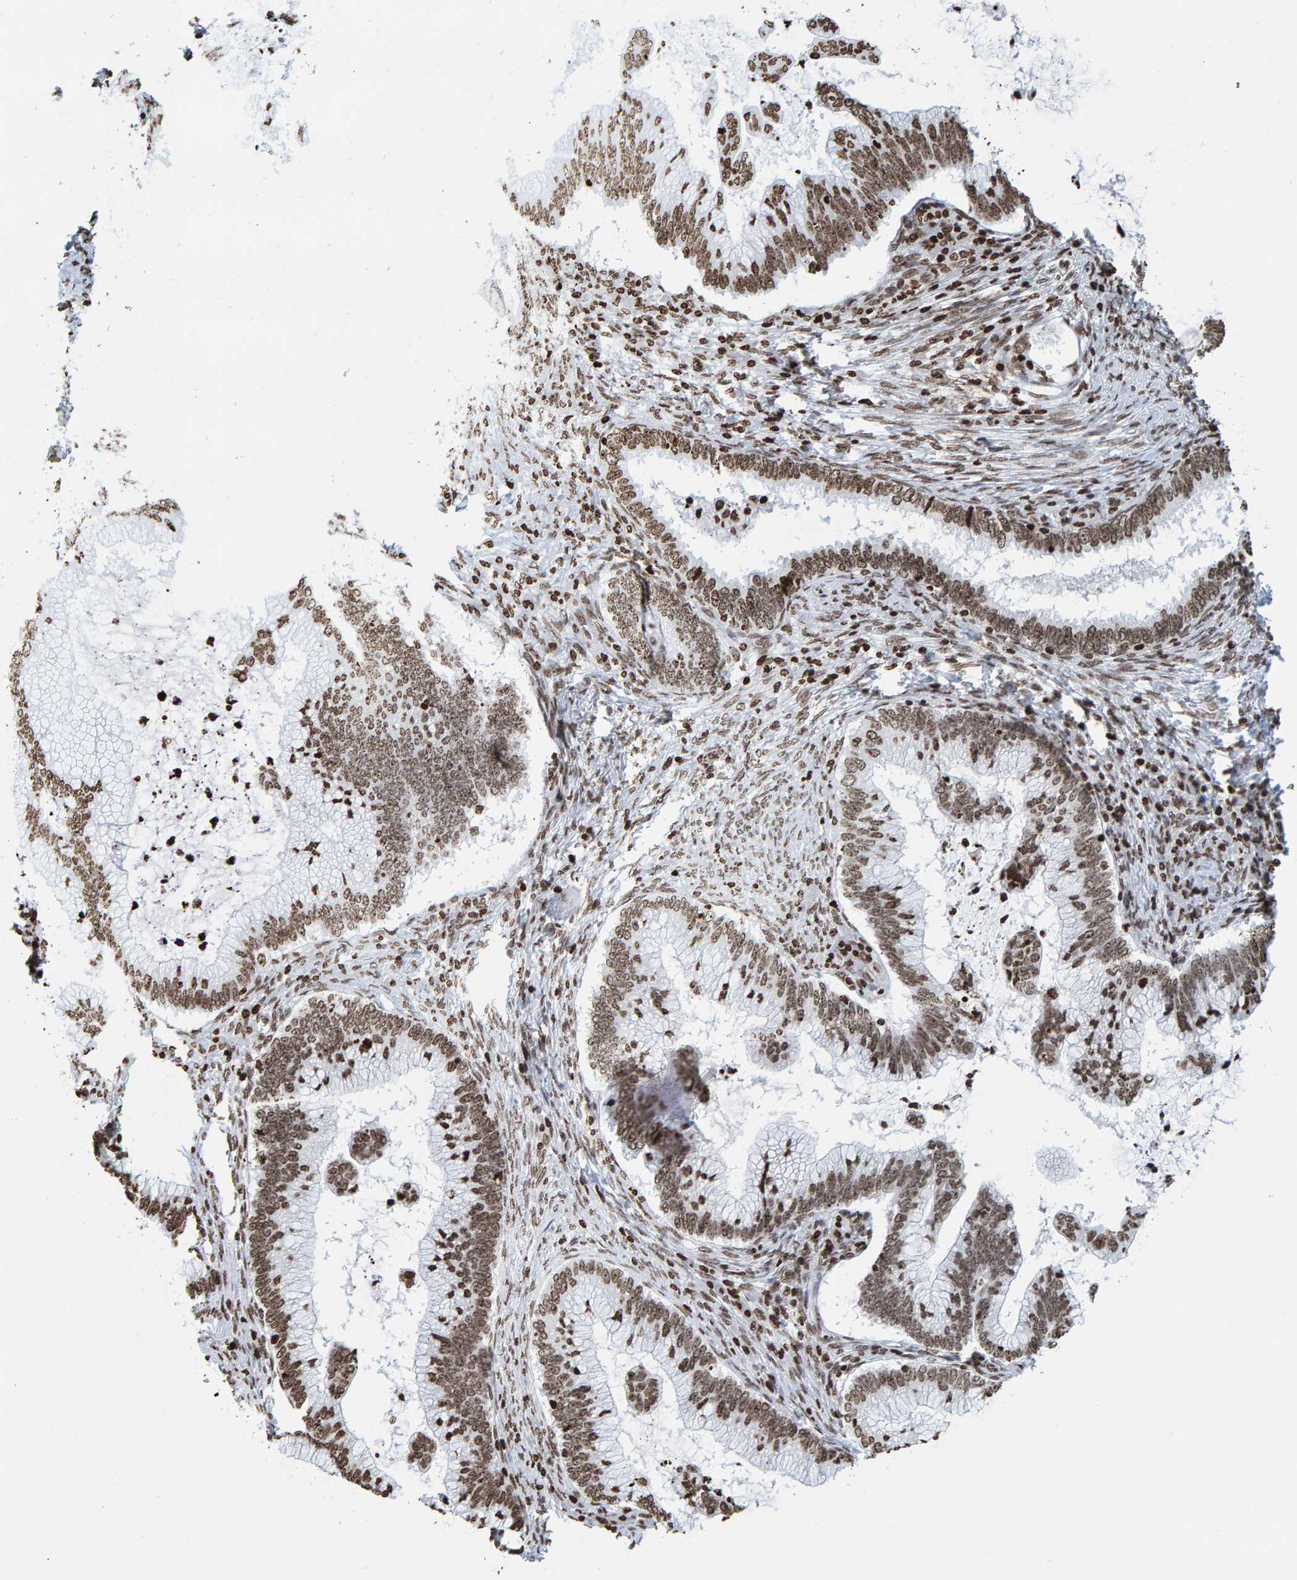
{"staining": {"intensity": "moderate", "quantity": ">75%", "location": "nuclear"}, "tissue": "cervical cancer", "cell_type": "Tumor cells", "image_type": "cancer", "snomed": [{"axis": "morphology", "description": "Adenocarcinoma, NOS"}, {"axis": "topography", "description": "Cervix"}], "caption": "Protein staining shows moderate nuclear positivity in approximately >75% of tumor cells in cervical adenocarcinoma.", "gene": "BRF2", "patient": {"sex": "female", "age": 36}}